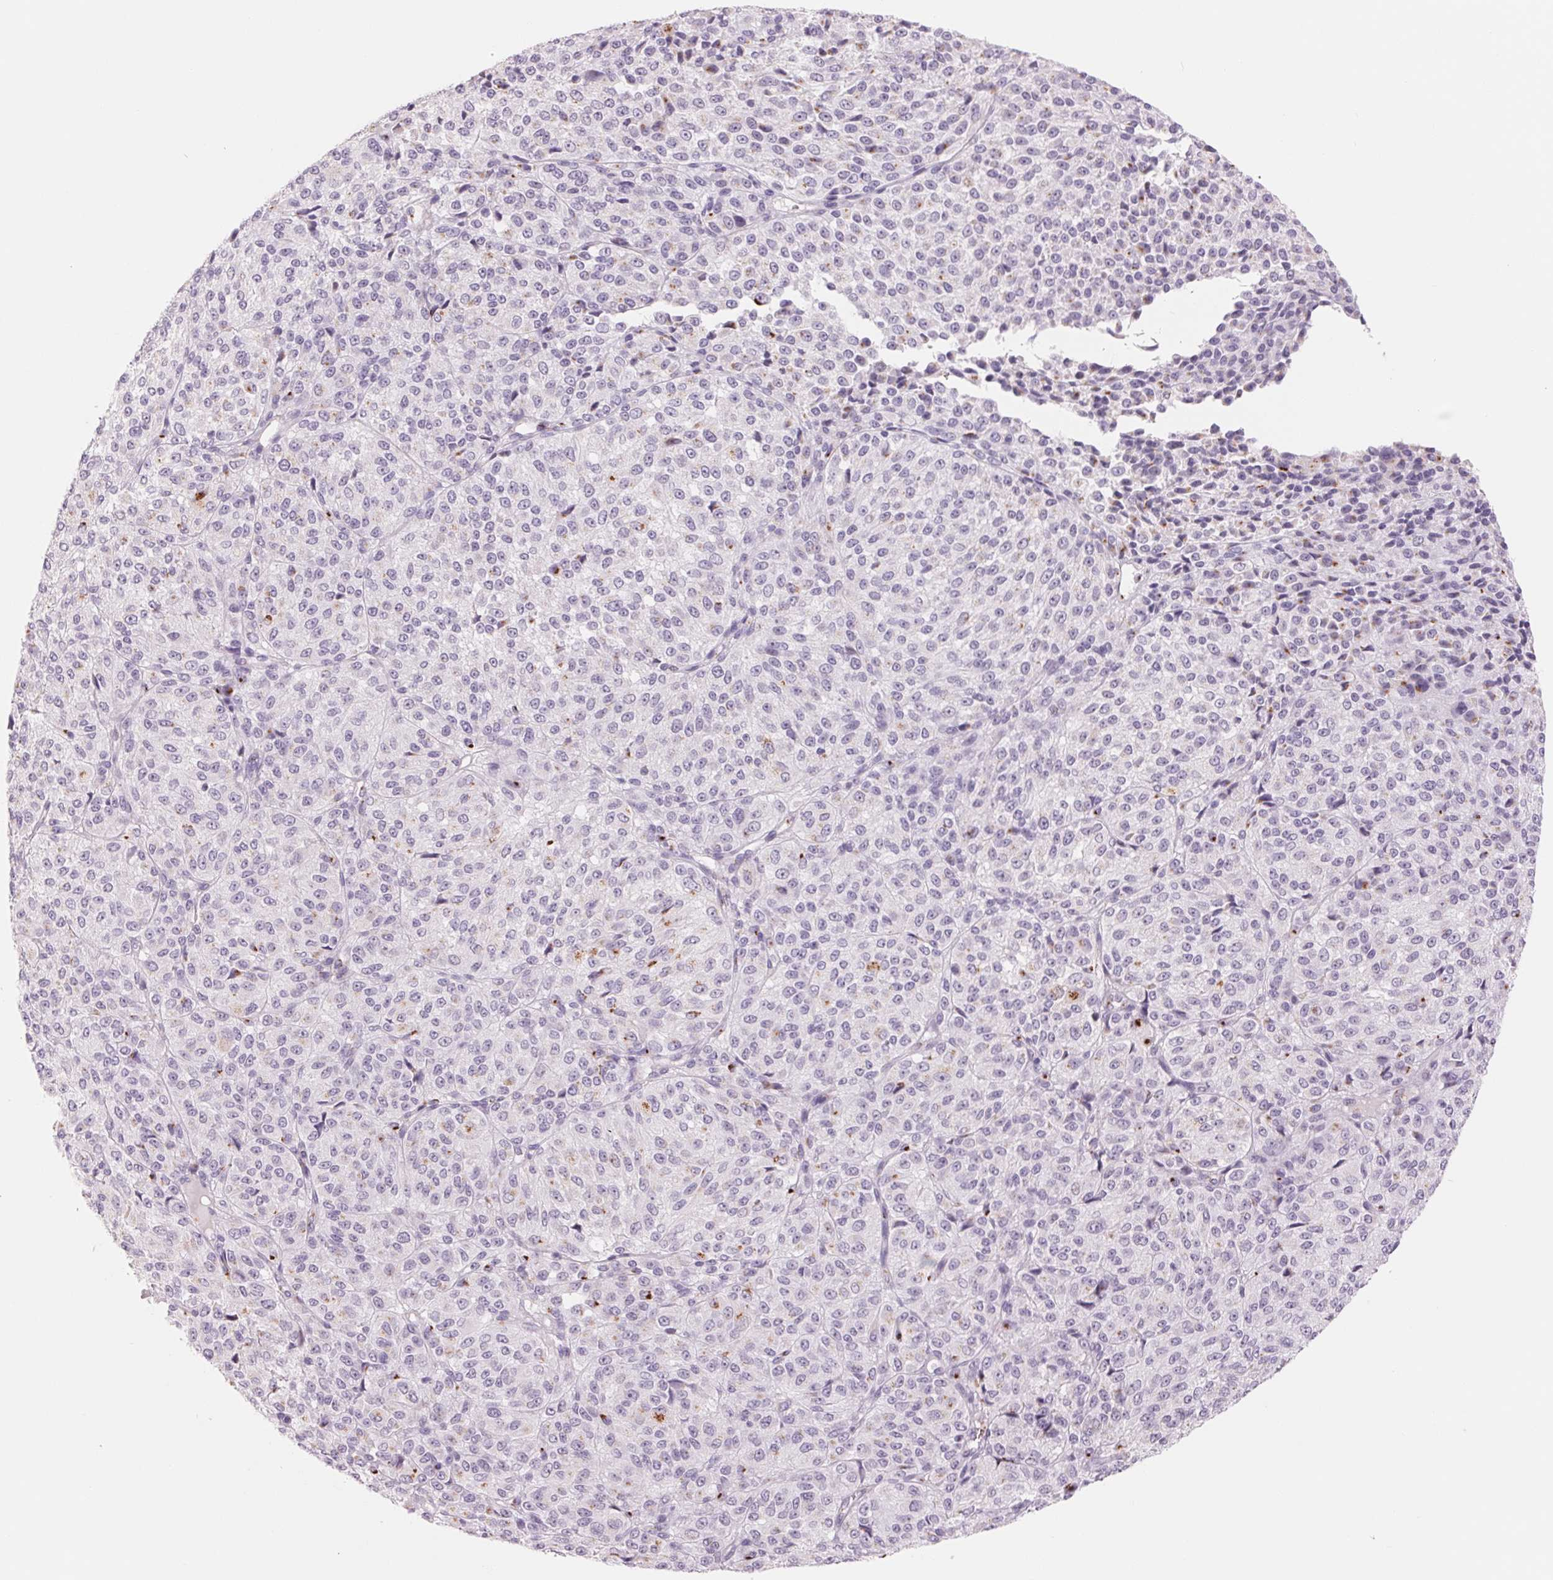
{"staining": {"intensity": "moderate", "quantity": "<25%", "location": "cytoplasmic/membranous"}, "tissue": "melanoma", "cell_type": "Tumor cells", "image_type": "cancer", "snomed": [{"axis": "morphology", "description": "Malignant melanoma, Metastatic site"}, {"axis": "topography", "description": "Brain"}], "caption": "Immunohistochemical staining of human malignant melanoma (metastatic site) displays low levels of moderate cytoplasmic/membranous protein expression in approximately <25% of tumor cells. The protein of interest is shown in brown color, while the nuclei are stained blue.", "gene": "GALNT7", "patient": {"sex": "female", "age": 56}}